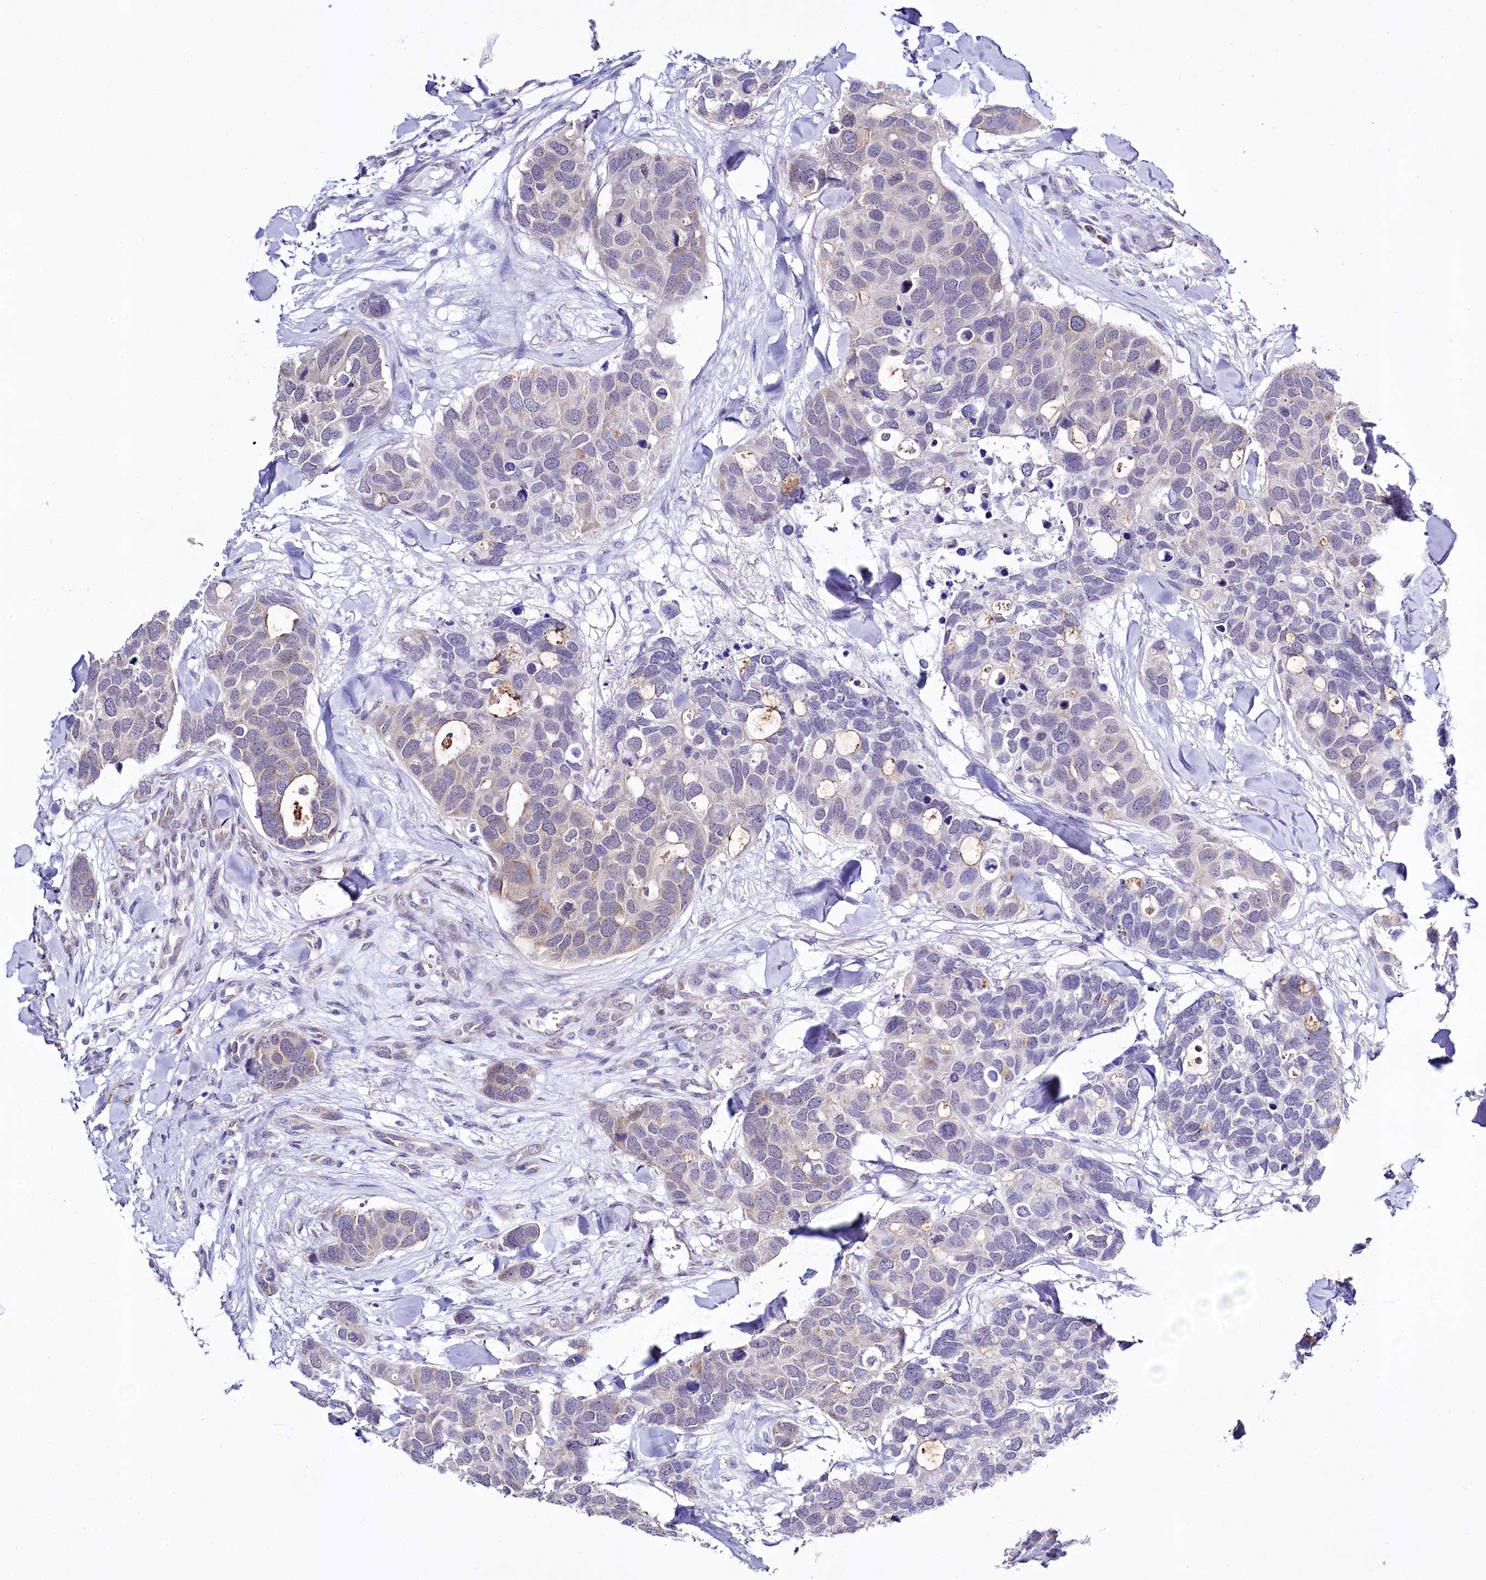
{"staining": {"intensity": "negative", "quantity": "none", "location": "none"}, "tissue": "breast cancer", "cell_type": "Tumor cells", "image_type": "cancer", "snomed": [{"axis": "morphology", "description": "Duct carcinoma"}, {"axis": "topography", "description": "Breast"}], "caption": "This is an IHC histopathology image of human breast intraductal carcinoma. There is no expression in tumor cells.", "gene": "SPATS2", "patient": {"sex": "female", "age": 83}}